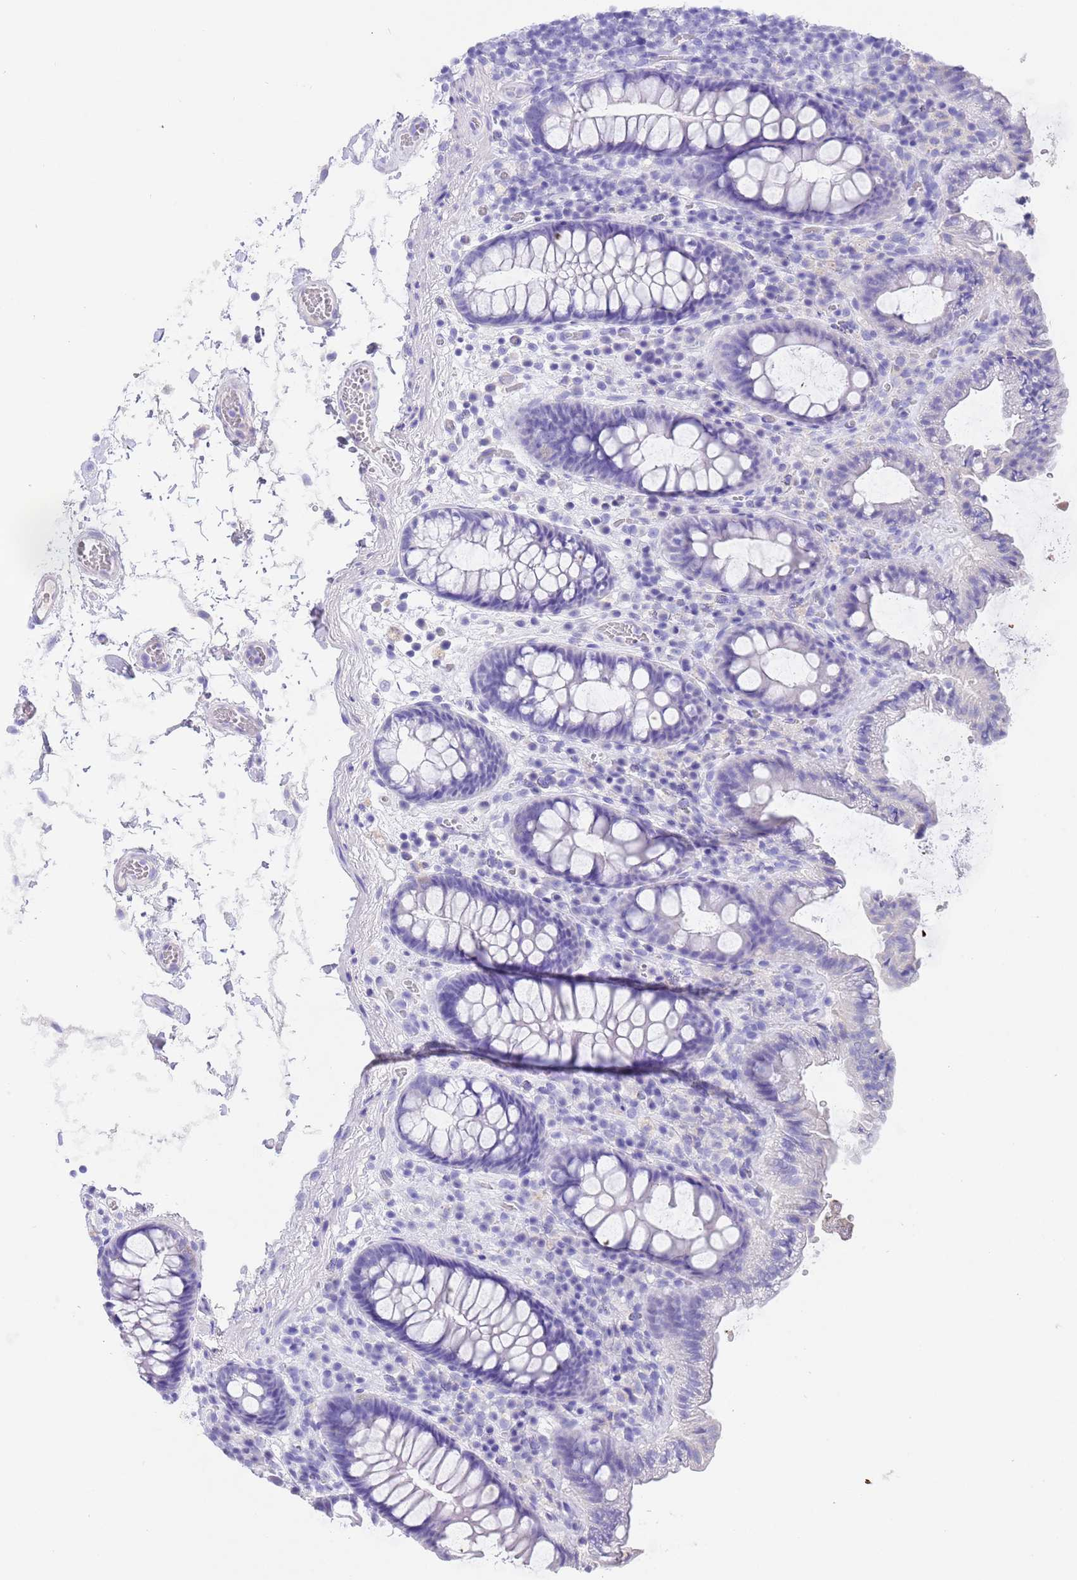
{"staining": {"intensity": "negative", "quantity": "none", "location": "none"}, "tissue": "colon", "cell_type": "Endothelial cells", "image_type": "normal", "snomed": [{"axis": "morphology", "description": "Normal tissue, NOS"}, {"axis": "topography", "description": "Colon"}], "caption": "IHC micrograph of benign colon: human colon stained with DAB exhibits no significant protein expression in endothelial cells. (Brightfield microscopy of DAB immunohistochemistry (IHC) at high magnification).", "gene": "CPB1", "patient": {"sex": "male", "age": 84}}